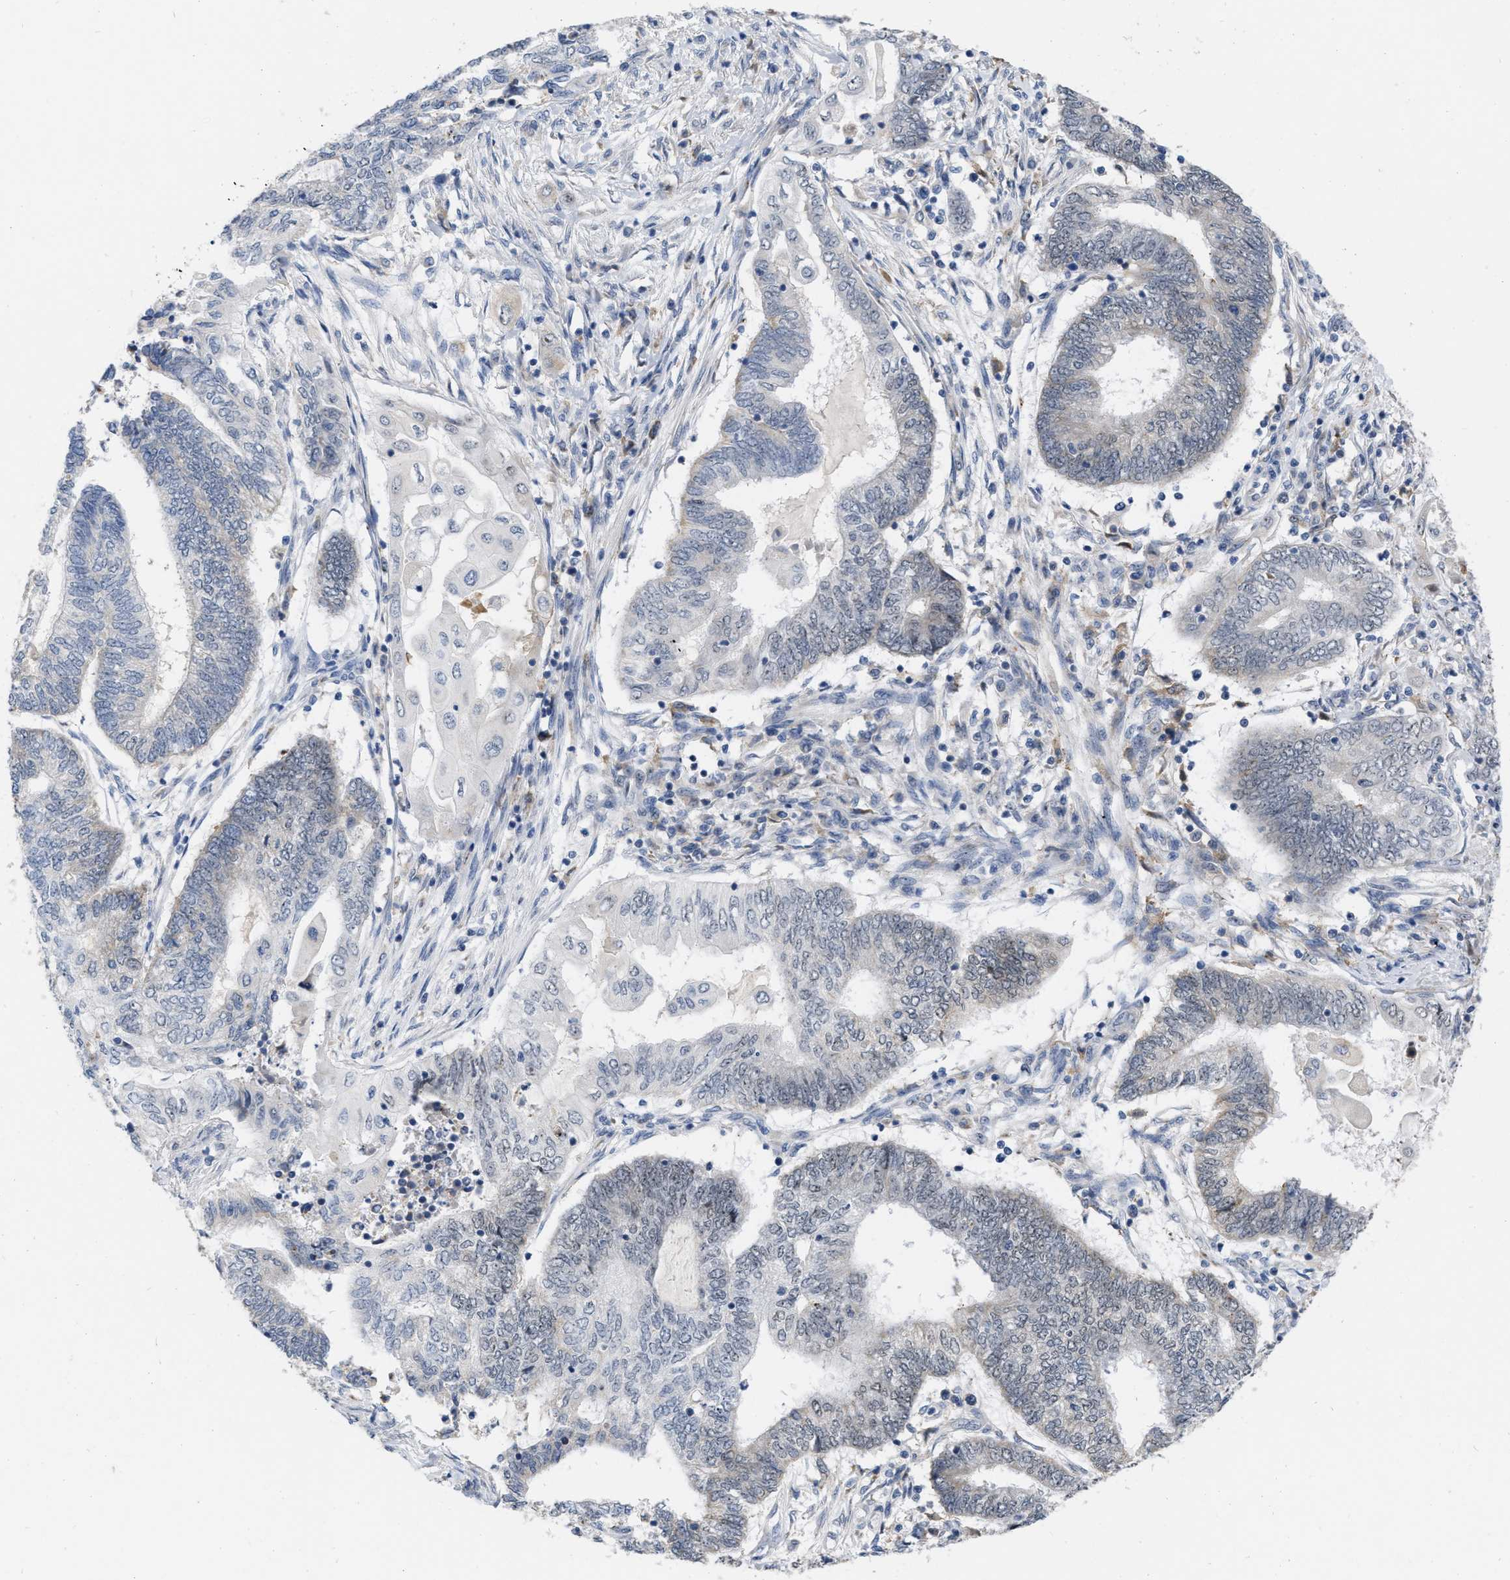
{"staining": {"intensity": "negative", "quantity": "none", "location": "none"}, "tissue": "endometrial cancer", "cell_type": "Tumor cells", "image_type": "cancer", "snomed": [{"axis": "morphology", "description": "Adenocarcinoma, NOS"}, {"axis": "topography", "description": "Uterus"}, {"axis": "topography", "description": "Endometrium"}], "caption": "Immunohistochemistry (IHC) image of neoplastic tissue: human endometrial adenocarcinoma stained with DAB displays no significant protein staining in tumor cells.", "gene": "ELAC2", "patient": {"sex": "female", "age": 70}}